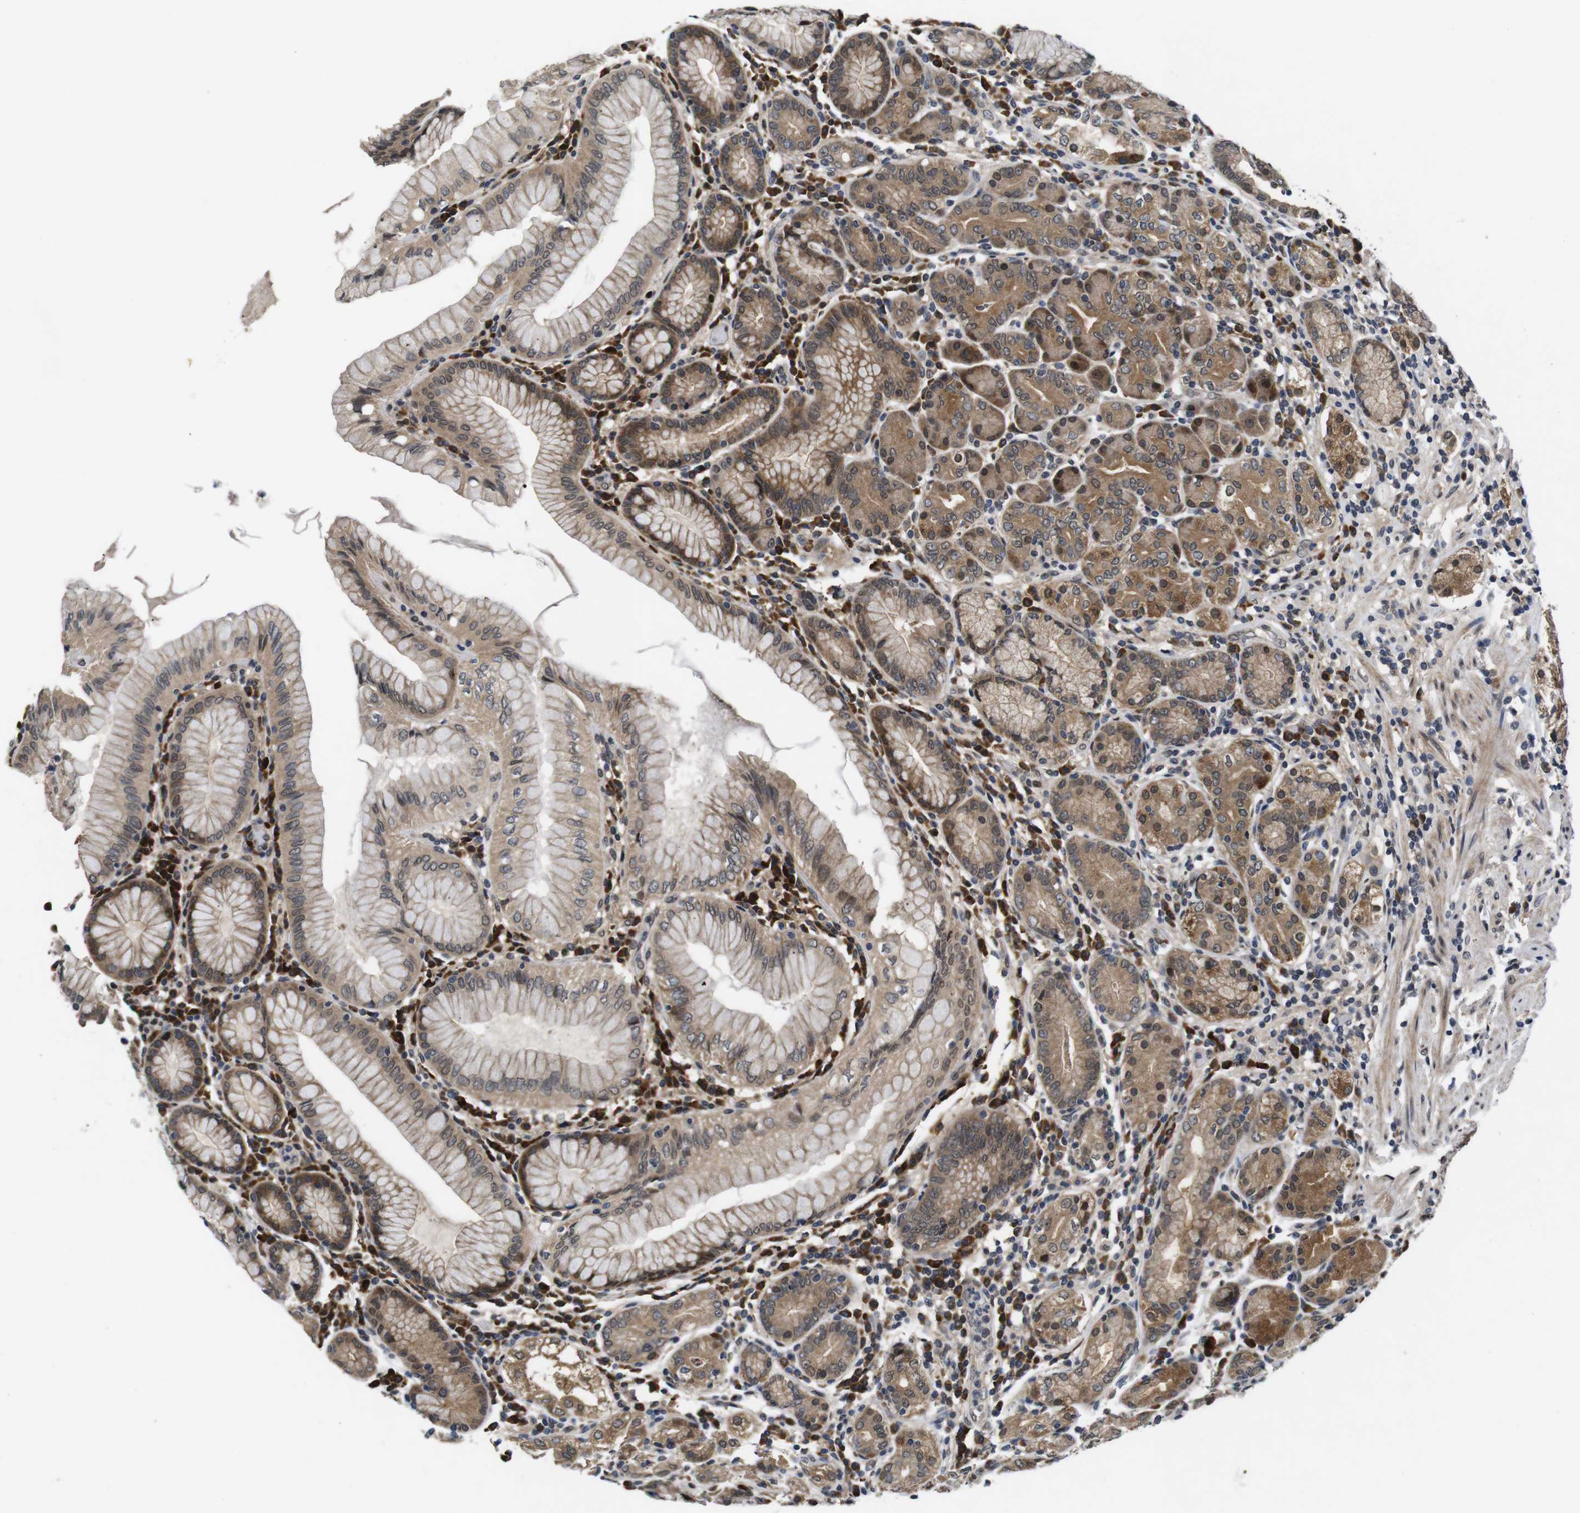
{"staining": {"intensity": "moderate", "quantity": ">75%", "location": "cytoplasmic/membranous,nuclear"}, "tissue": "stomach", "cell_type": "Glandular cells", "image_type": "normal", "snomed": [{"axis": "morphology", "description": "Normal tissue, NOS"}, {"axis": "topography", "description": "Stomach, lower"}], "caption": "An immunohistochemistry (IHC) photomicrograph of unremarkable tissue is shown. Protein staining in brown highlights moderate cytoplasmic/membranous,nuclear positivity in stomach within glandular cells.", "gene": "ZBTB46", "patient": {"sex": "female", "age": 76}}